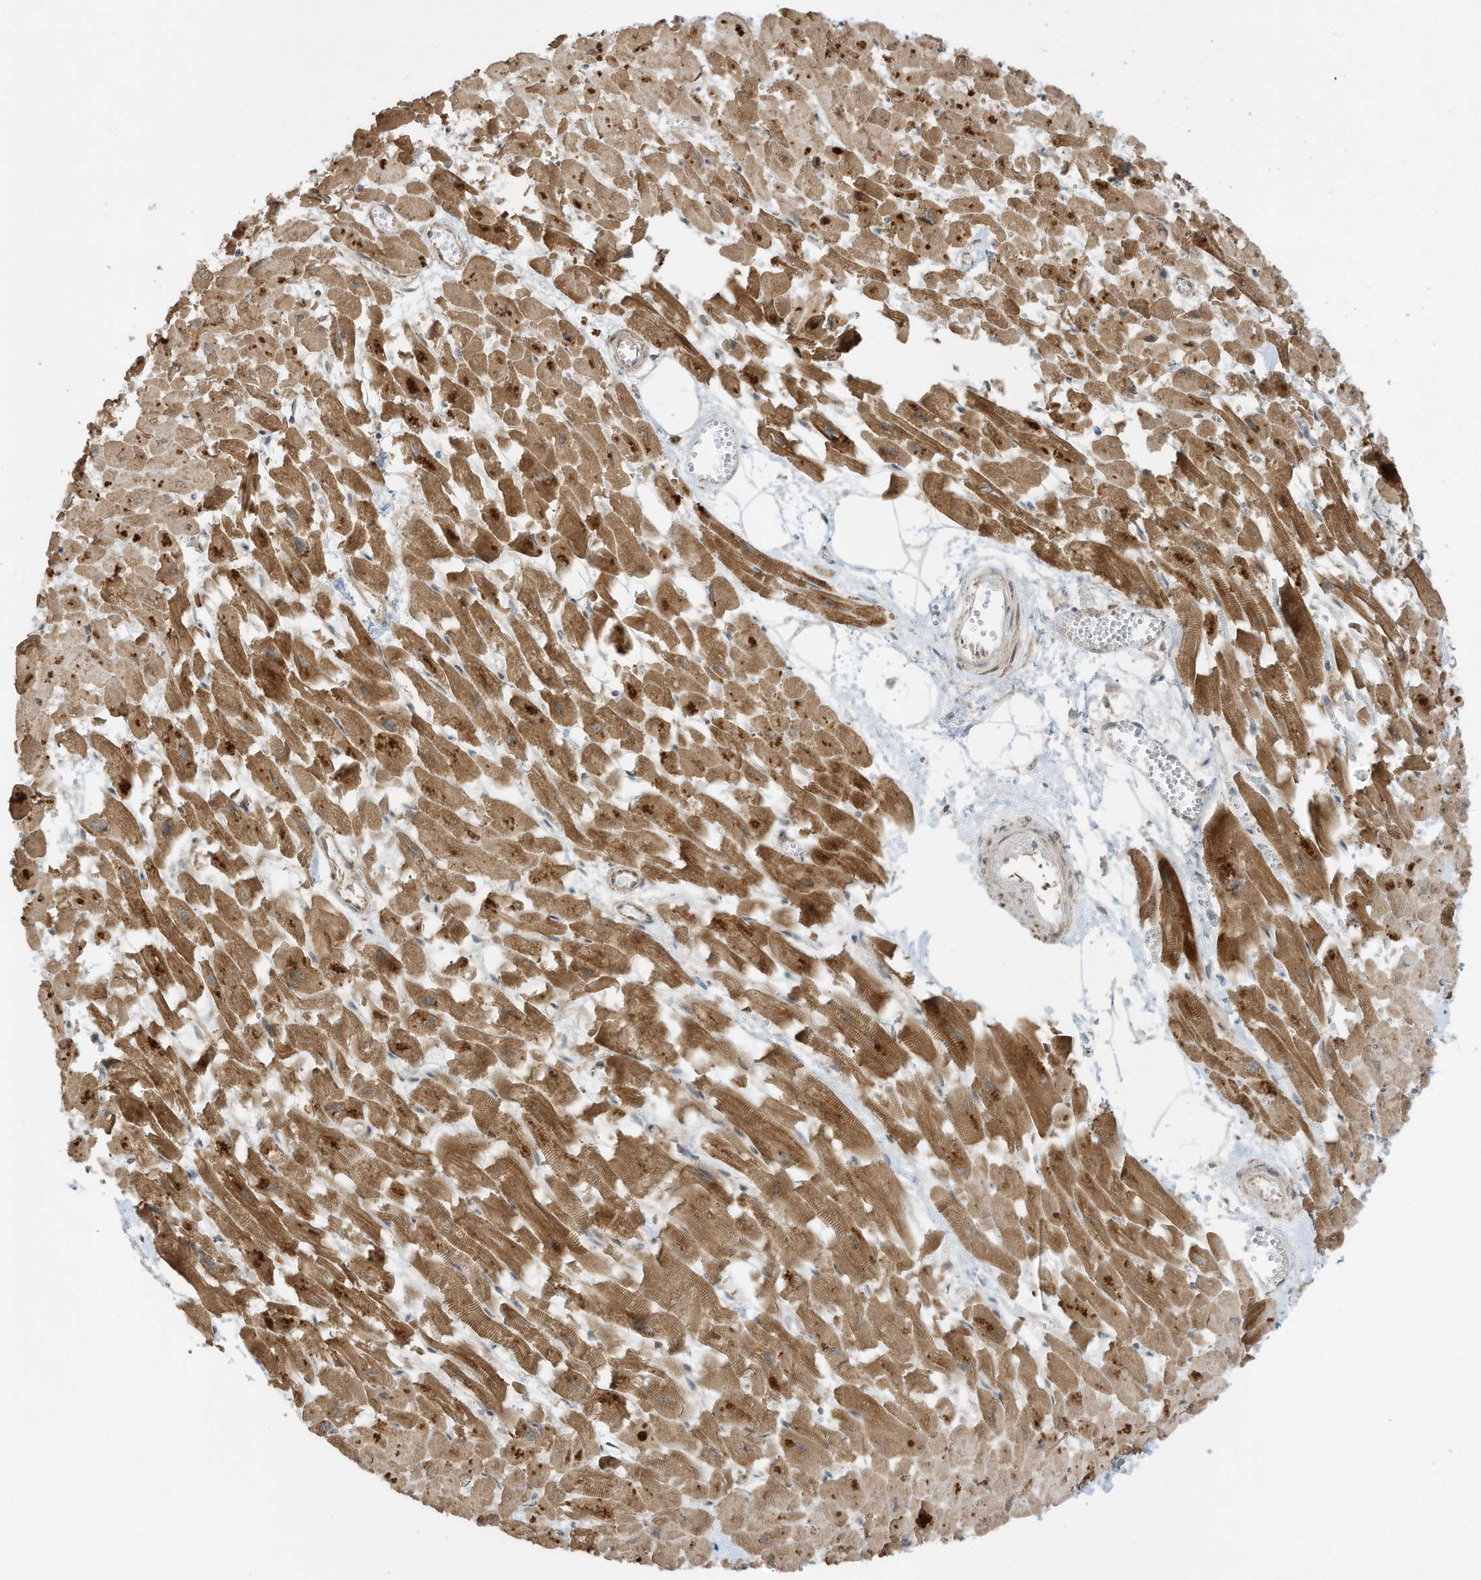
{"staining": {"intensity": "moderate", "quantity": ">75%", "location": "cytoplasmic/membranous"}, "tissue": "heart muscle", "cell_type": "Cardiomyocytes", "image_type": "normal", "snomed": [{"axis": "morphology", "description": "Normal tissue, NOS"}, {"axis": "topography", "description": "Heart"}], "caption": "The photomicrograph reveals immunohistochemical staining of benign heart muscle. There is moderate cytoplasmic/membranous positivity is seen in approximately >75% of cardiomyocytes.", "gene": "SLC25A12", "patient": {"sex": "female", "age": 64}}